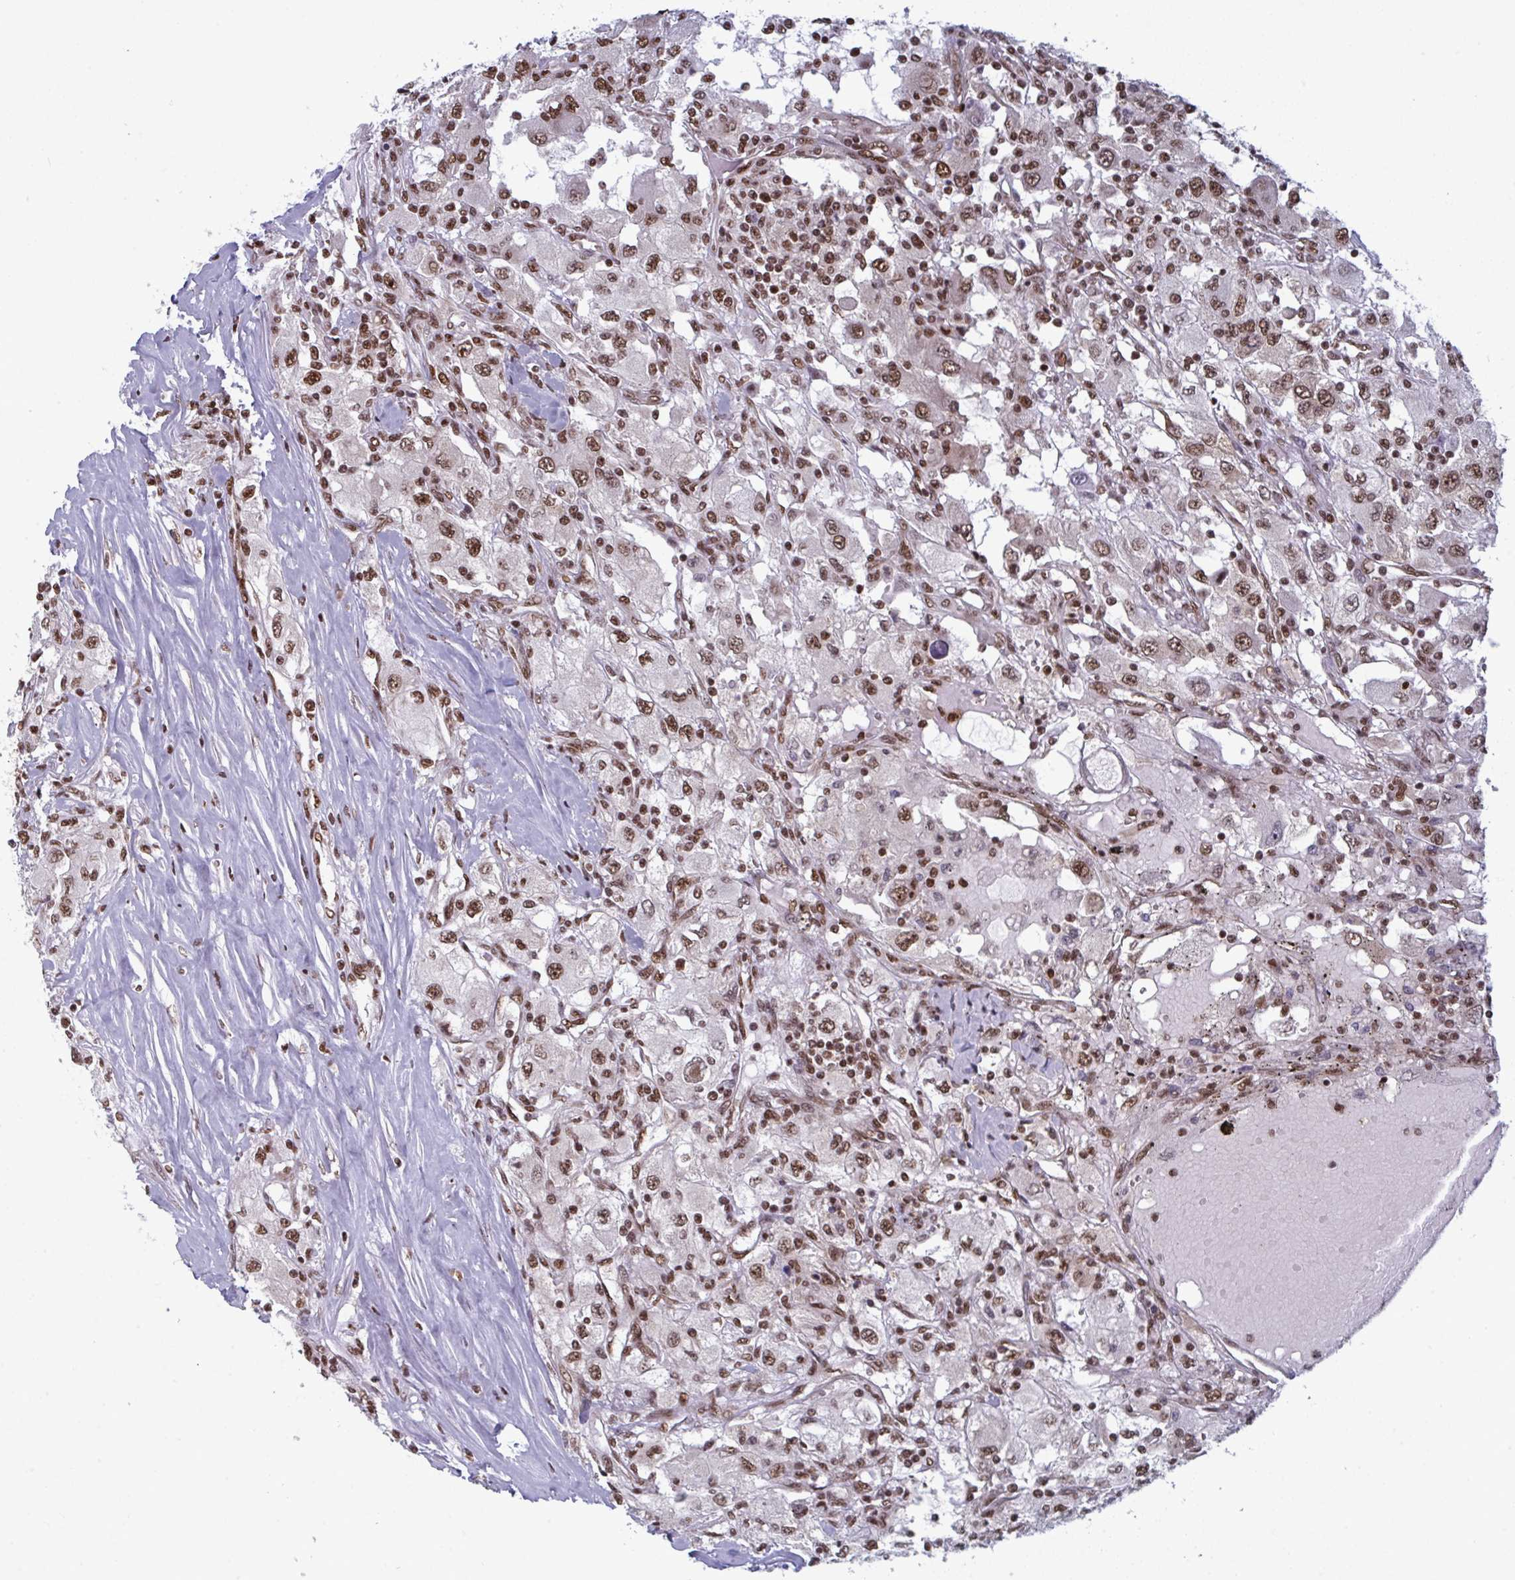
{"staining": {"intensity": "moderate", "quantity": ">75%", "location": "nuclear"}, "tissue": "renal cancer", "cell_type": "Tumor cells", "image_type": "cancer", "snomed": [{"axis": "morphology", "description": "Adenocarcinoma, NOS"}, {"axis": "topography", "description": "Kidney"}], "caption": "A histopathology image of human renal cancer (adenocarcinoma) stained for a protein demonstrates moderate nuclear brown staining in tumor cells.", "gene": "GAR1", "patient": {"sex": "female", "age": 67}}